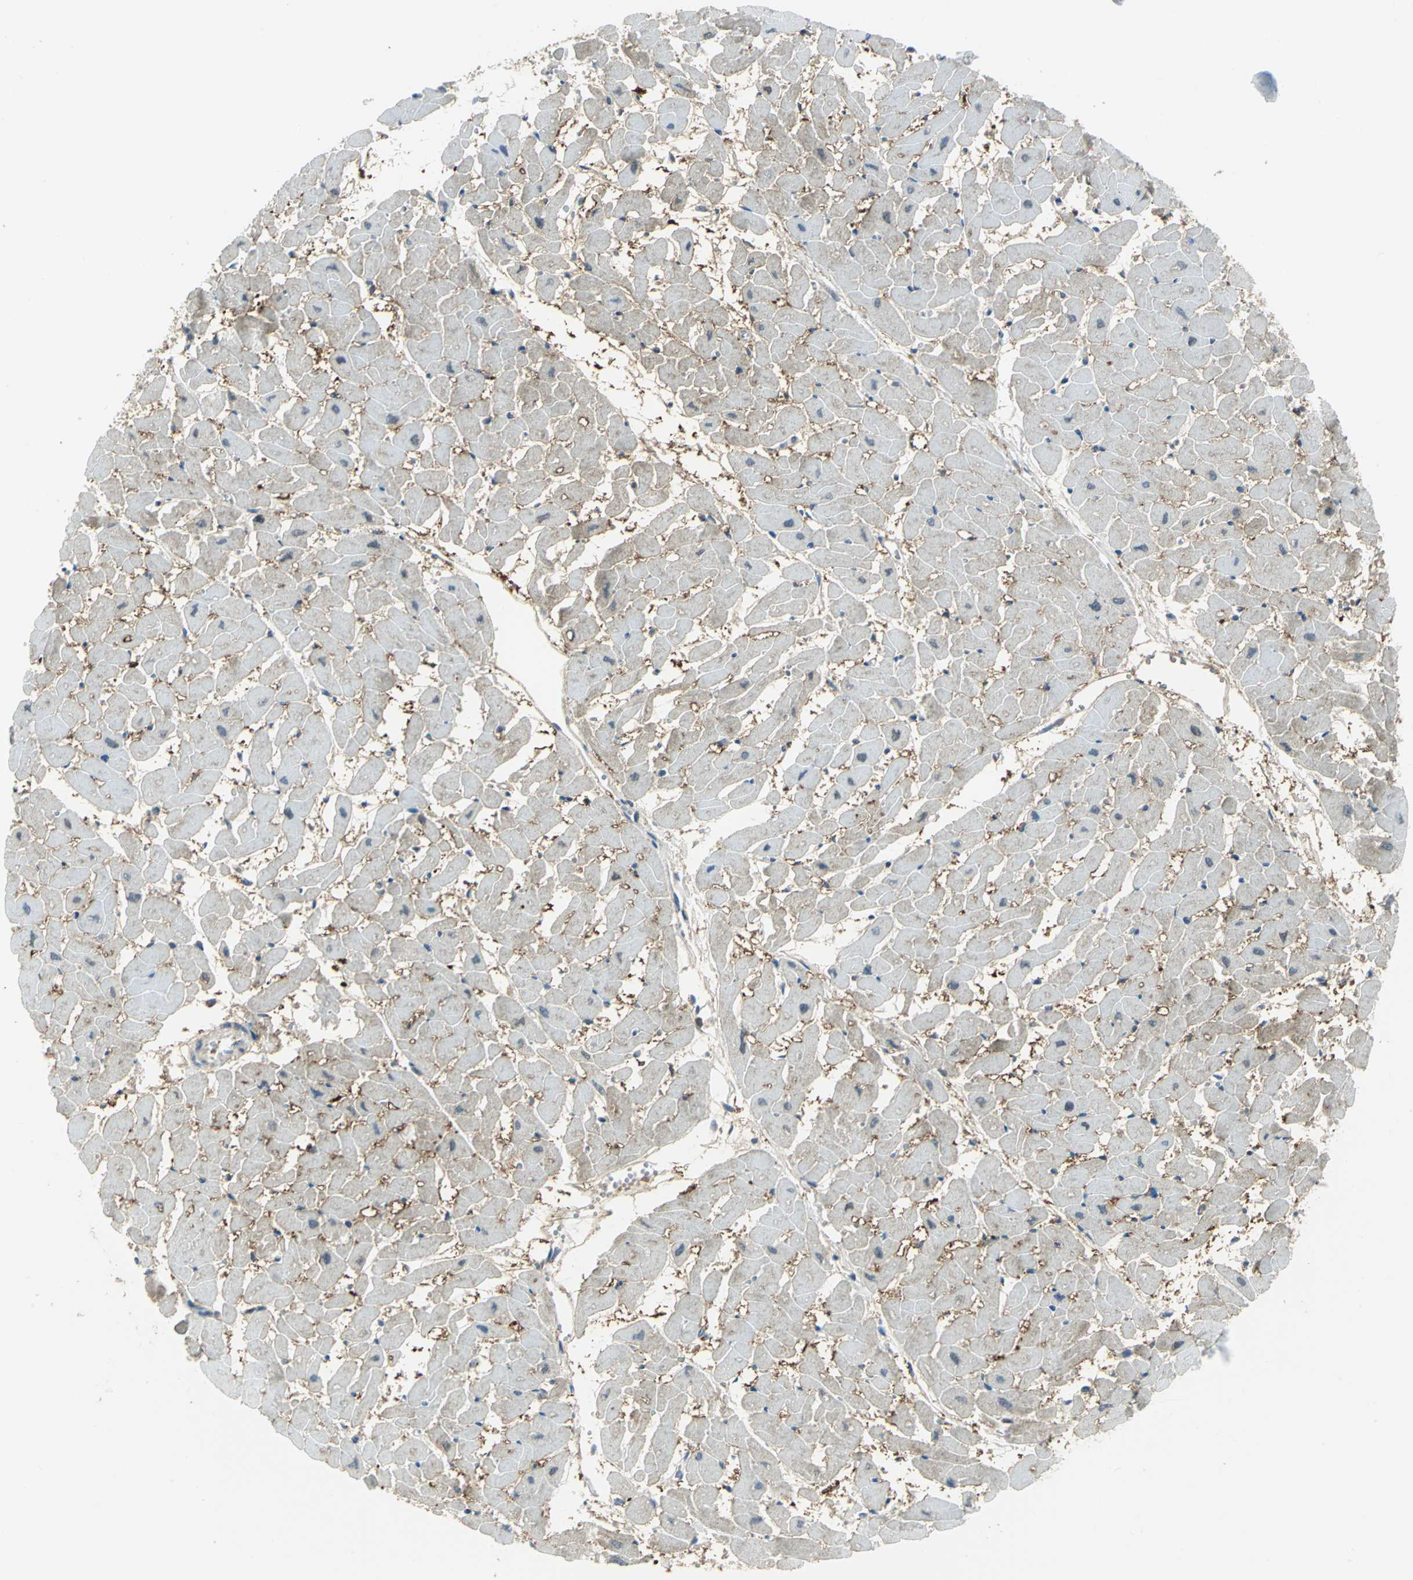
{"staining": {"intensity": "negative", "quantity": "none", "location": "none"}, "tissue": "heart muscle", "cell_type": "Cardiomyocytes", "image_type": "normal", "snomed": [{"axis": "morphology", "description": "Normal tissue, NOS"}, {"axis": "topography", "description": "Heart"}], "caption": "A high-resolution photomicrograph shows IHC staining of normal heart muscle, which exhibits no significant staining in cardiomyocytes. Brightfield microscopy of IHC stained with DAB (brown) and hematoxylin (blue), captured at high magnification.", "gene": "ALDOA", "patient": {"sex": "female", "age": 19}}